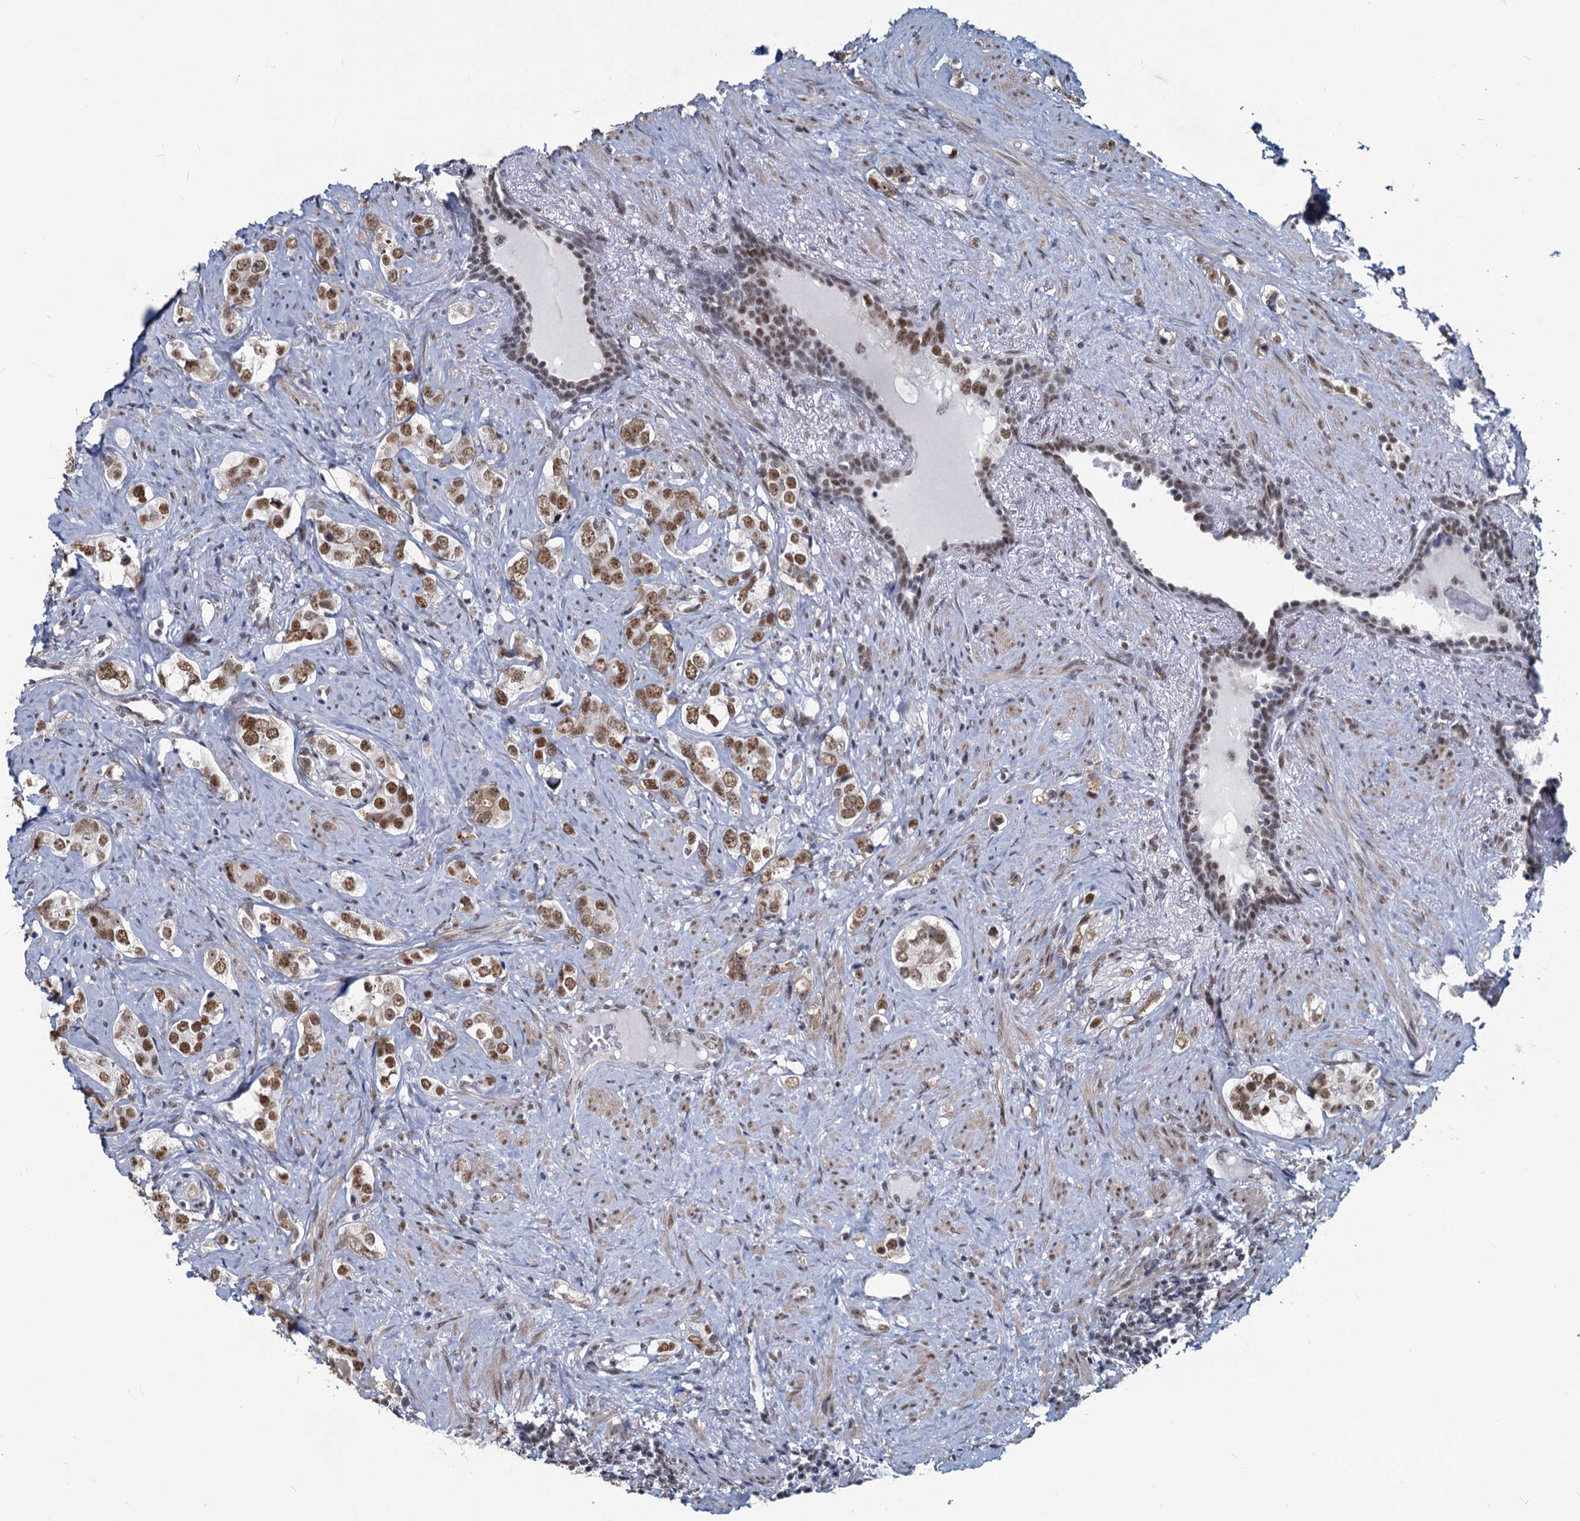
{"staining": {"intensity": "moderate", "quantity": ">75%", "location": "nuclear"}, "tissue": "prostate cancer", "cell_type": "Tumor cells", "image_type": "cancer", "snomed": [{"axis": "morphology", "description": "Adenocarcinoma, High grade"}, {"axis": "topography", "description": "Prostate"}], "caption": "Prostate cancer (high-grade adenocarcinoma) stained for a protein demonstrates moderate nuclear positivity in tumor cells. The protein is stained brown, and the nuclei are stained in blue (DAB IHC with brightfield microscopy, high magnification).", "gene": "METTL14", "patient": {"sex": "male", "age": 63}}